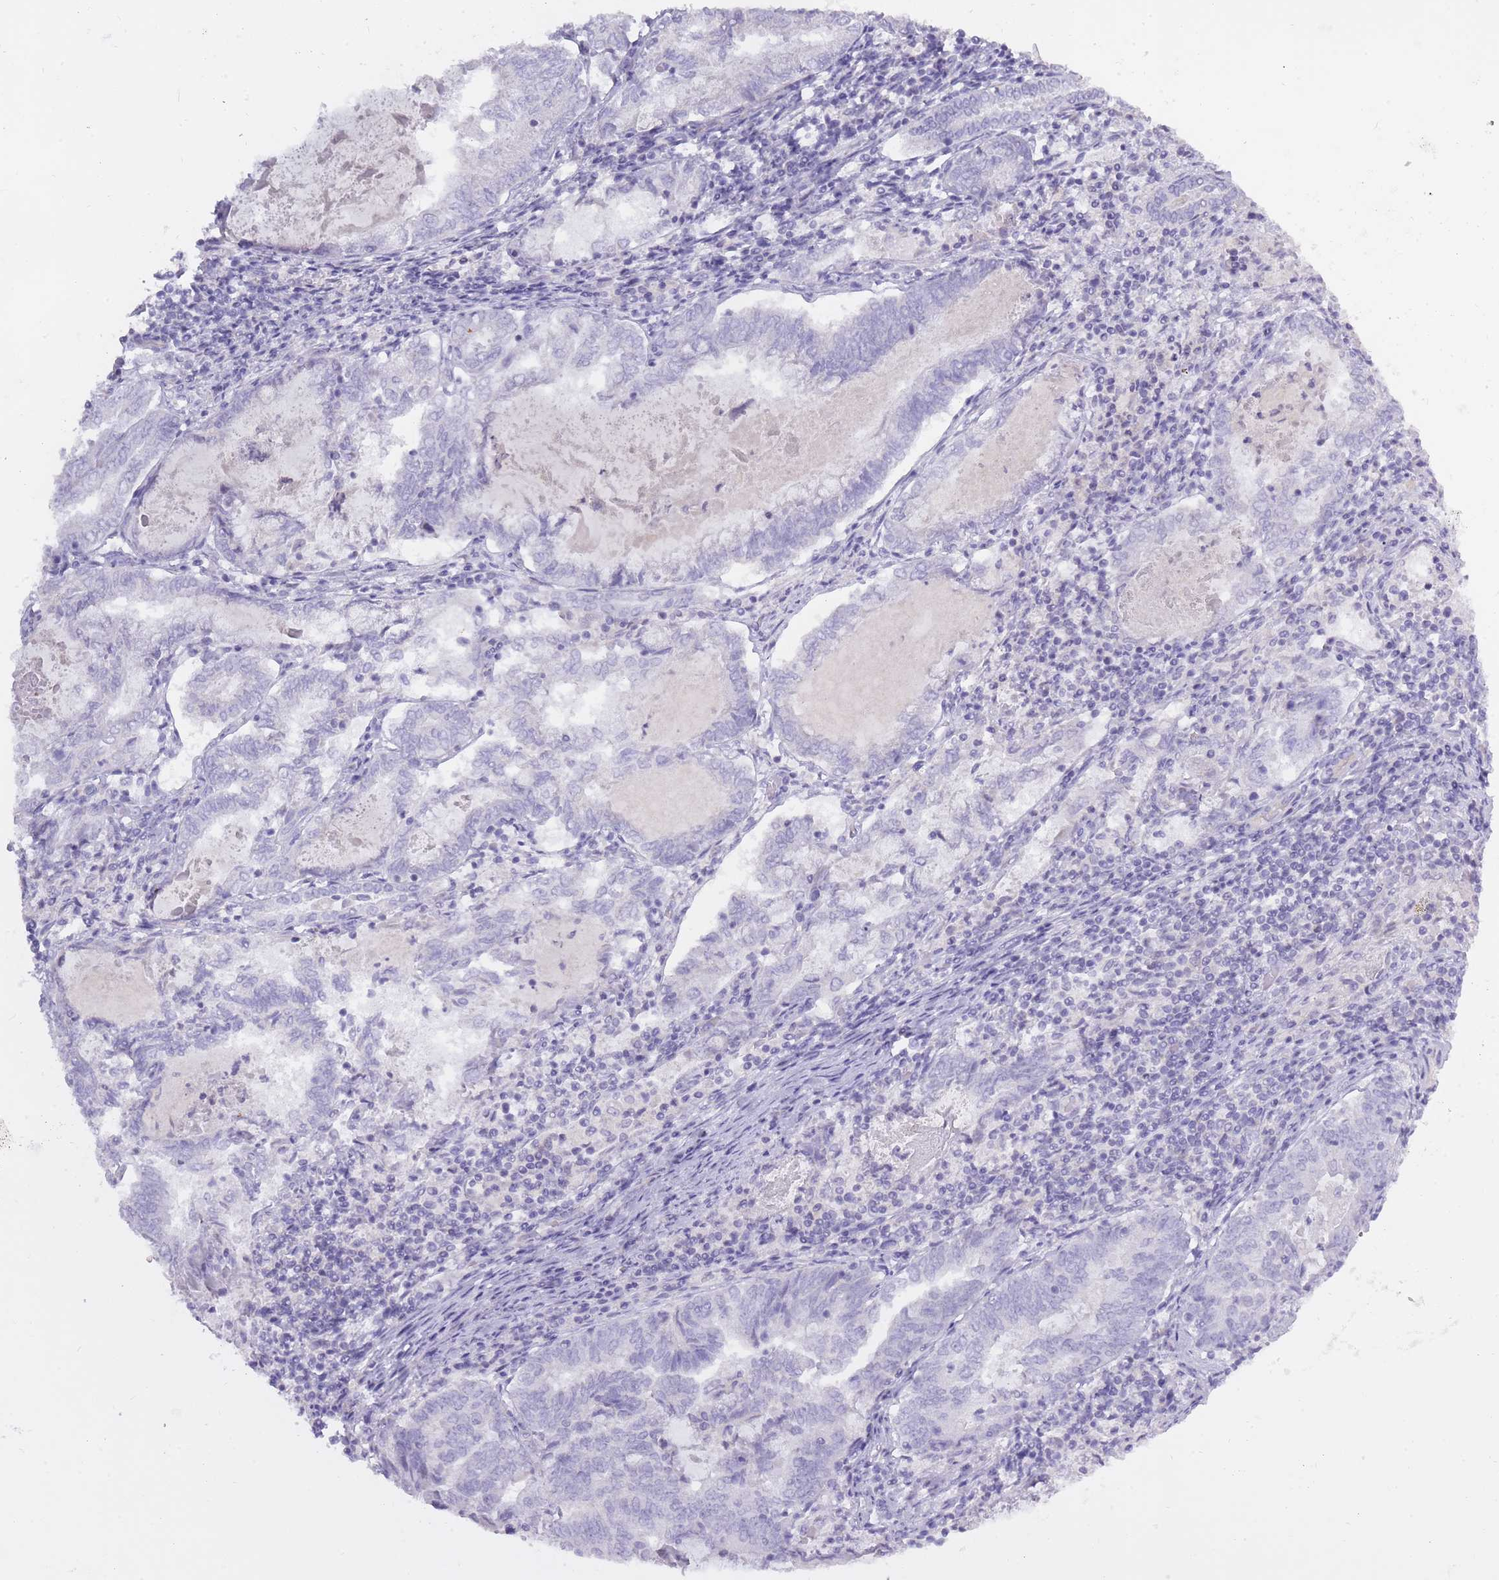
{"staining": {"intensity": "negative", "quantity": "none", "location": "none"}, "tissue": "endometrial cancer", "cell_type": "Tumor cells", "image_type": "cancer", "snomed": [{"axis": "morphology", "description": "Adenocarcinoma, NOS"}, {"axis": "topography", "description": "Endometrium"}], "caption": "Human endometrial adenocarcinoma stained for a protein using immunohistochemistry (IHC) shows no staining in tumor cells.", "gene": "BDKRB2", "patient": {"sex": "female", "age": 80}}